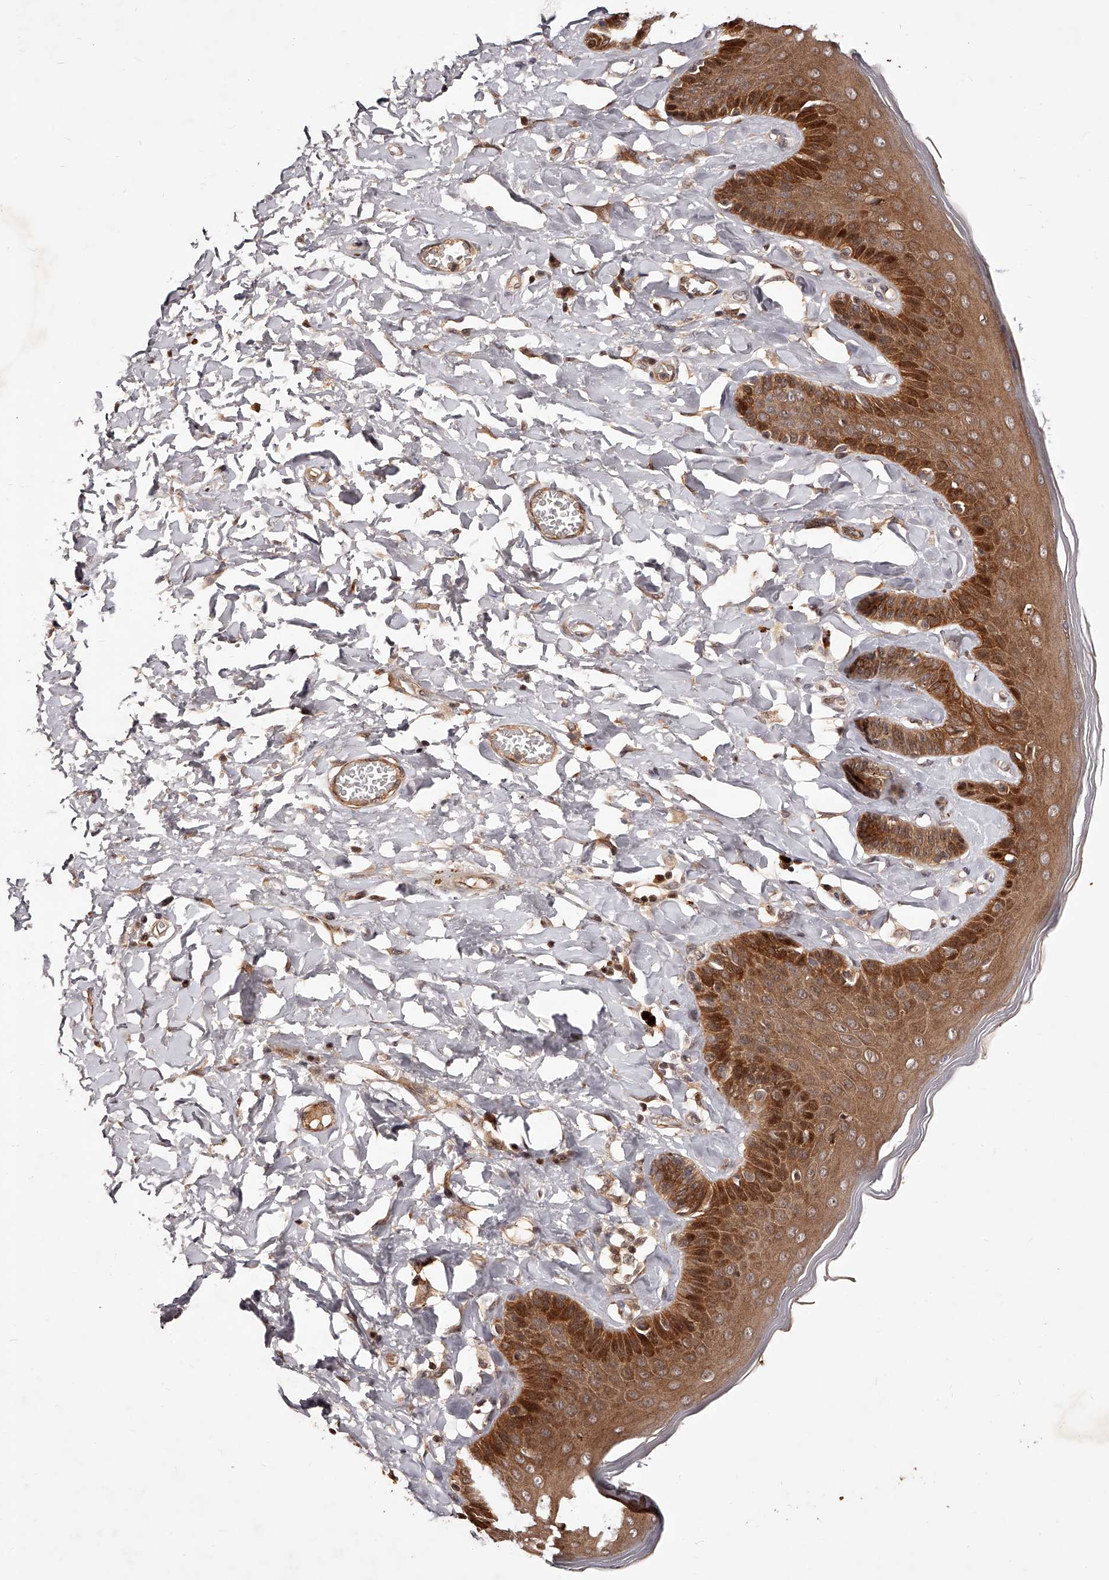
{"staining": {"intensity": "strong", "quantity": ">75%", "location": "cytoplasmic/membranous,nuclear"}, "tissue": "skin", "cell_type": "Epidermal cells", "image_type": "normal", "snomed": [{"axis": "morphology", "description": "Normal tissue, NOS"}, {"axis": "topography", "description": "Anal"}], "caption": "Immunohistochemistry micrograph of normal human skin stained for a protein (brown), which demonstrates high levels of strong cytoplasmic/membranous,nuclear expression in approximately >75% of epidermal cells.", "gene": "CUL7", "patient": {"sex": "male", "age": 69}}